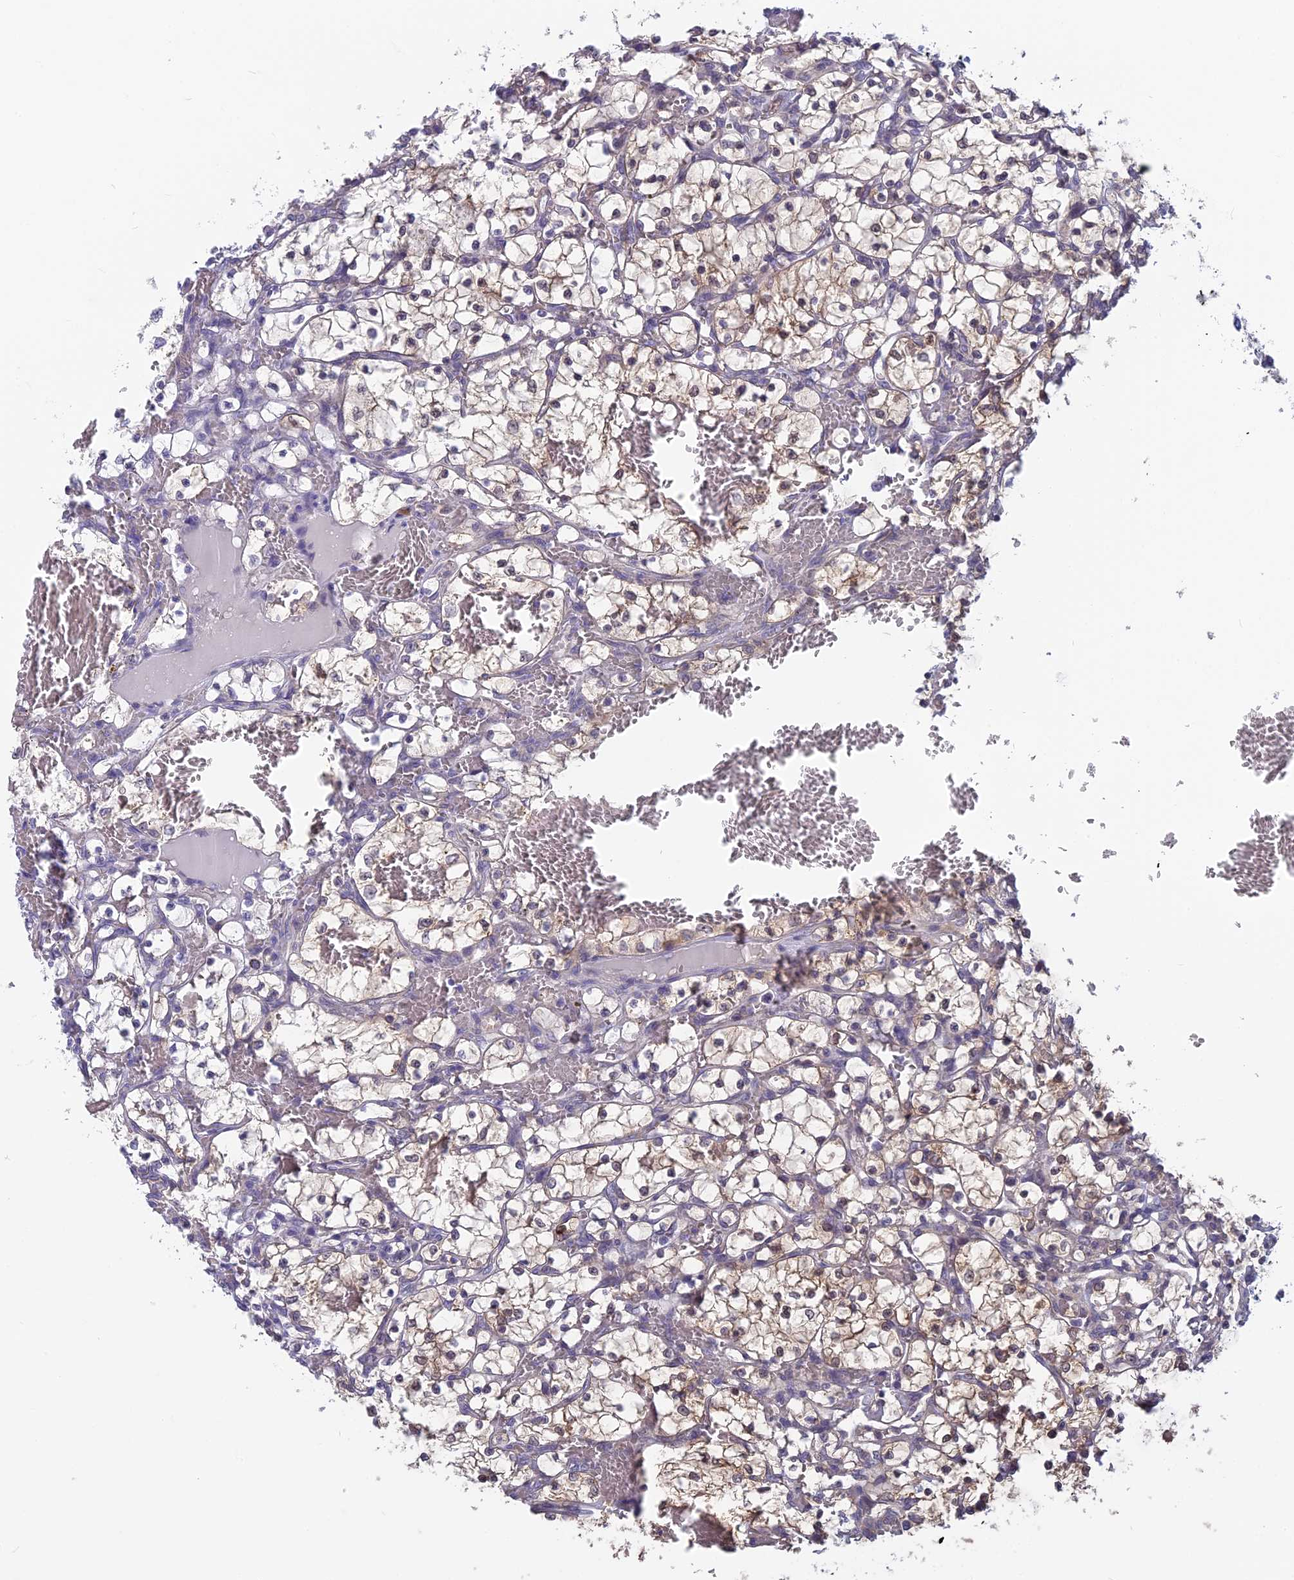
{"staining": {"intensity": "weak", "quantity": "<25%", "location": "cytoplasmic/membranous"}, "tissue": "renal cancer", "cell_type": "Tumor cells", "image_type": "cancer", "snomed": [{"axis": "morphology", "description": "Adenocarcinoma, NOS"}, {"axis": "topography", "description": "Kidney"}], "caption": "A high-resolution micrograph shows immunohistochemistry (IHC) staining of renal adenocarcinoma, which shows no significant staining in tumor cells.", "gene": "MRI1", "patient": {"sex": "female", "age": 69}}